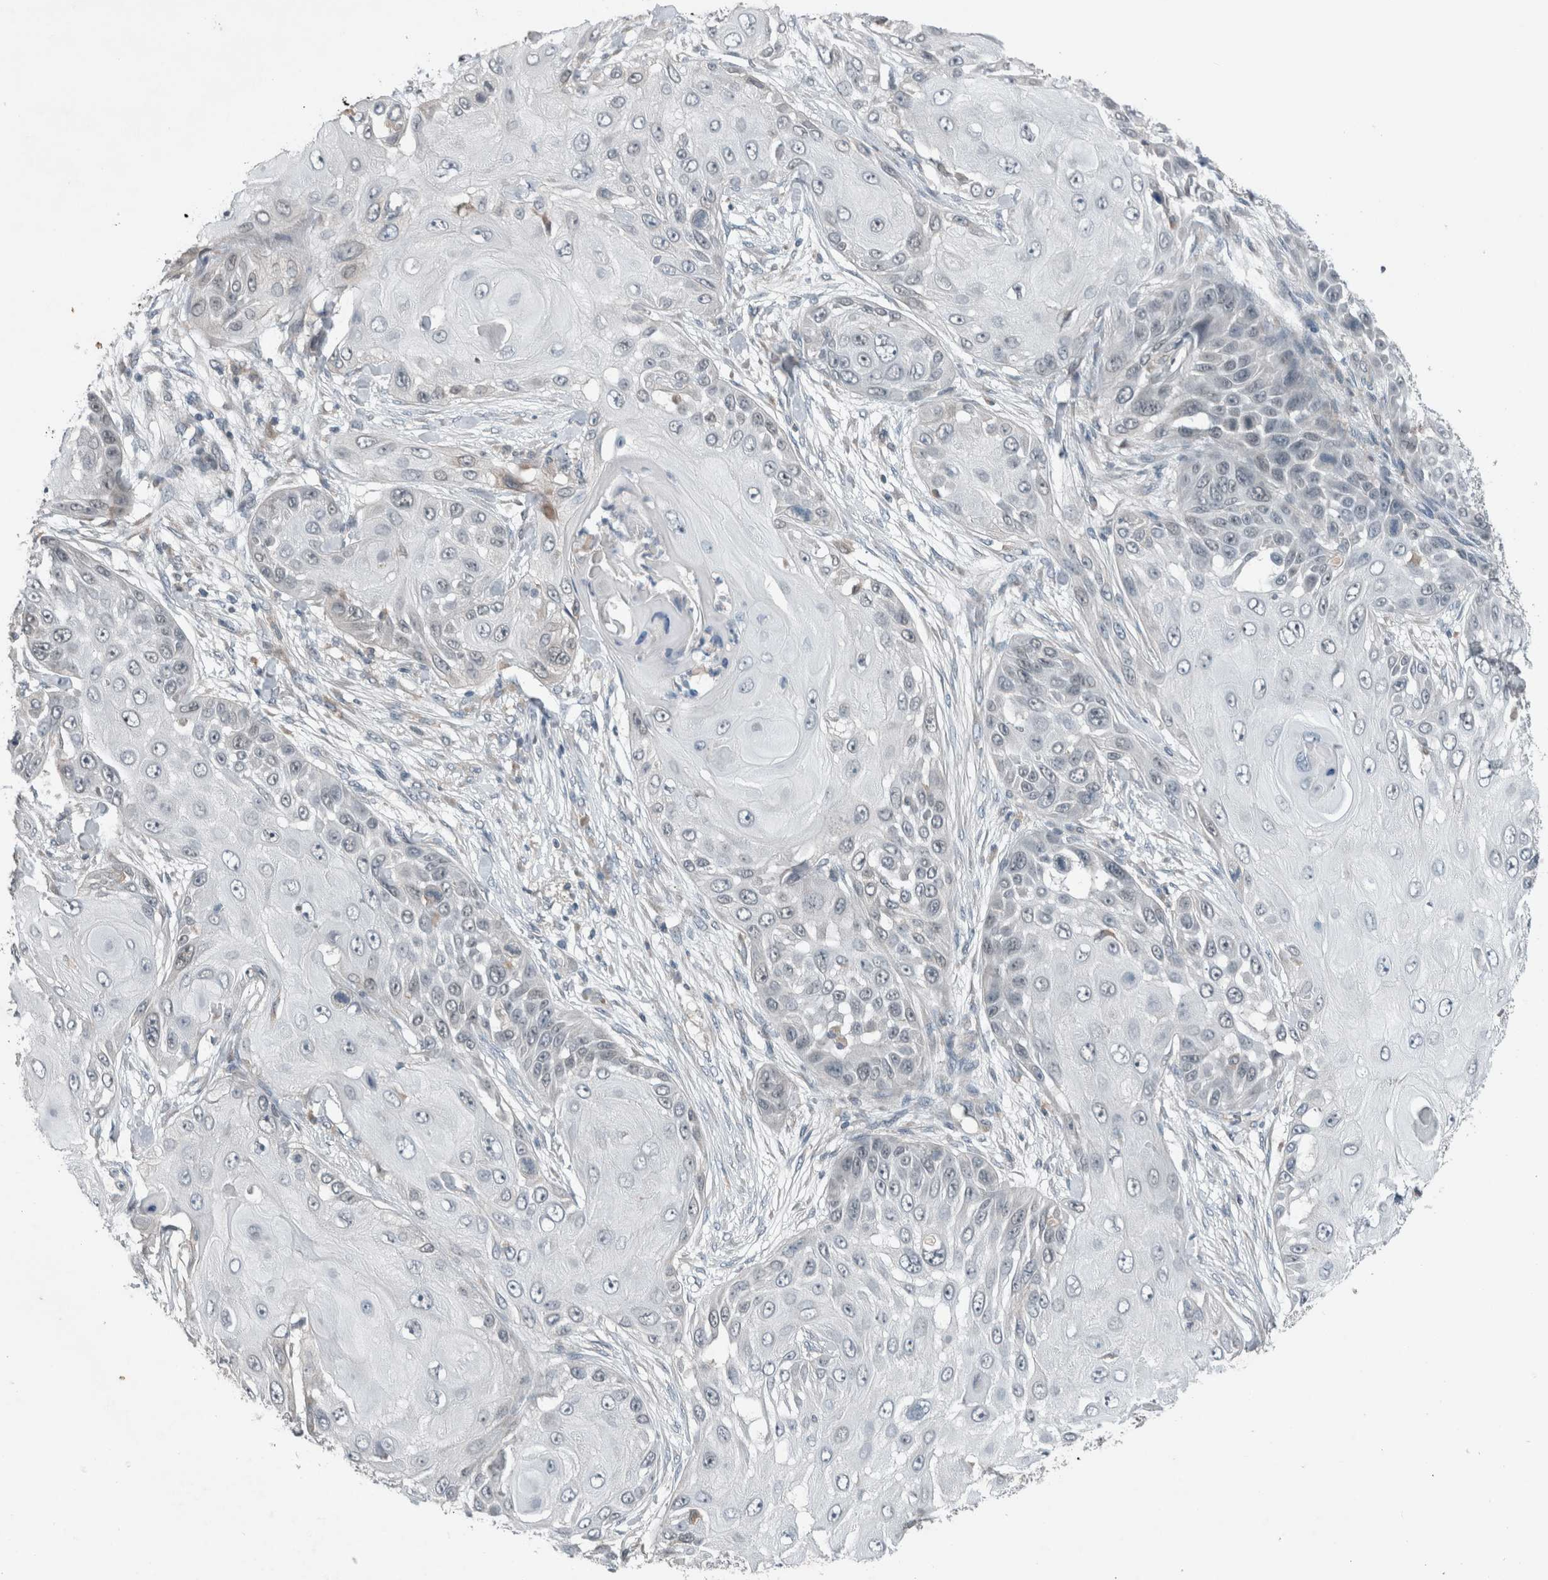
{"staining": {"intensity": "negative", "quantity": "none", "location": "none"}, "tissue": "skin cancer", "cell_type": "Tumor cells", "image_type": "cancer", "snomed": [{"axis": "morphology", "description": "Squamous cell carcinoma, NOS"}, {"axis": "topography", "description": "Skin"}], "caption": "Tumor cells show no significant protein positivity in skin cancer (squamous cell carcinoma).", "gene": "JADE2", "patient": {"sex": "female", "age": 44}}